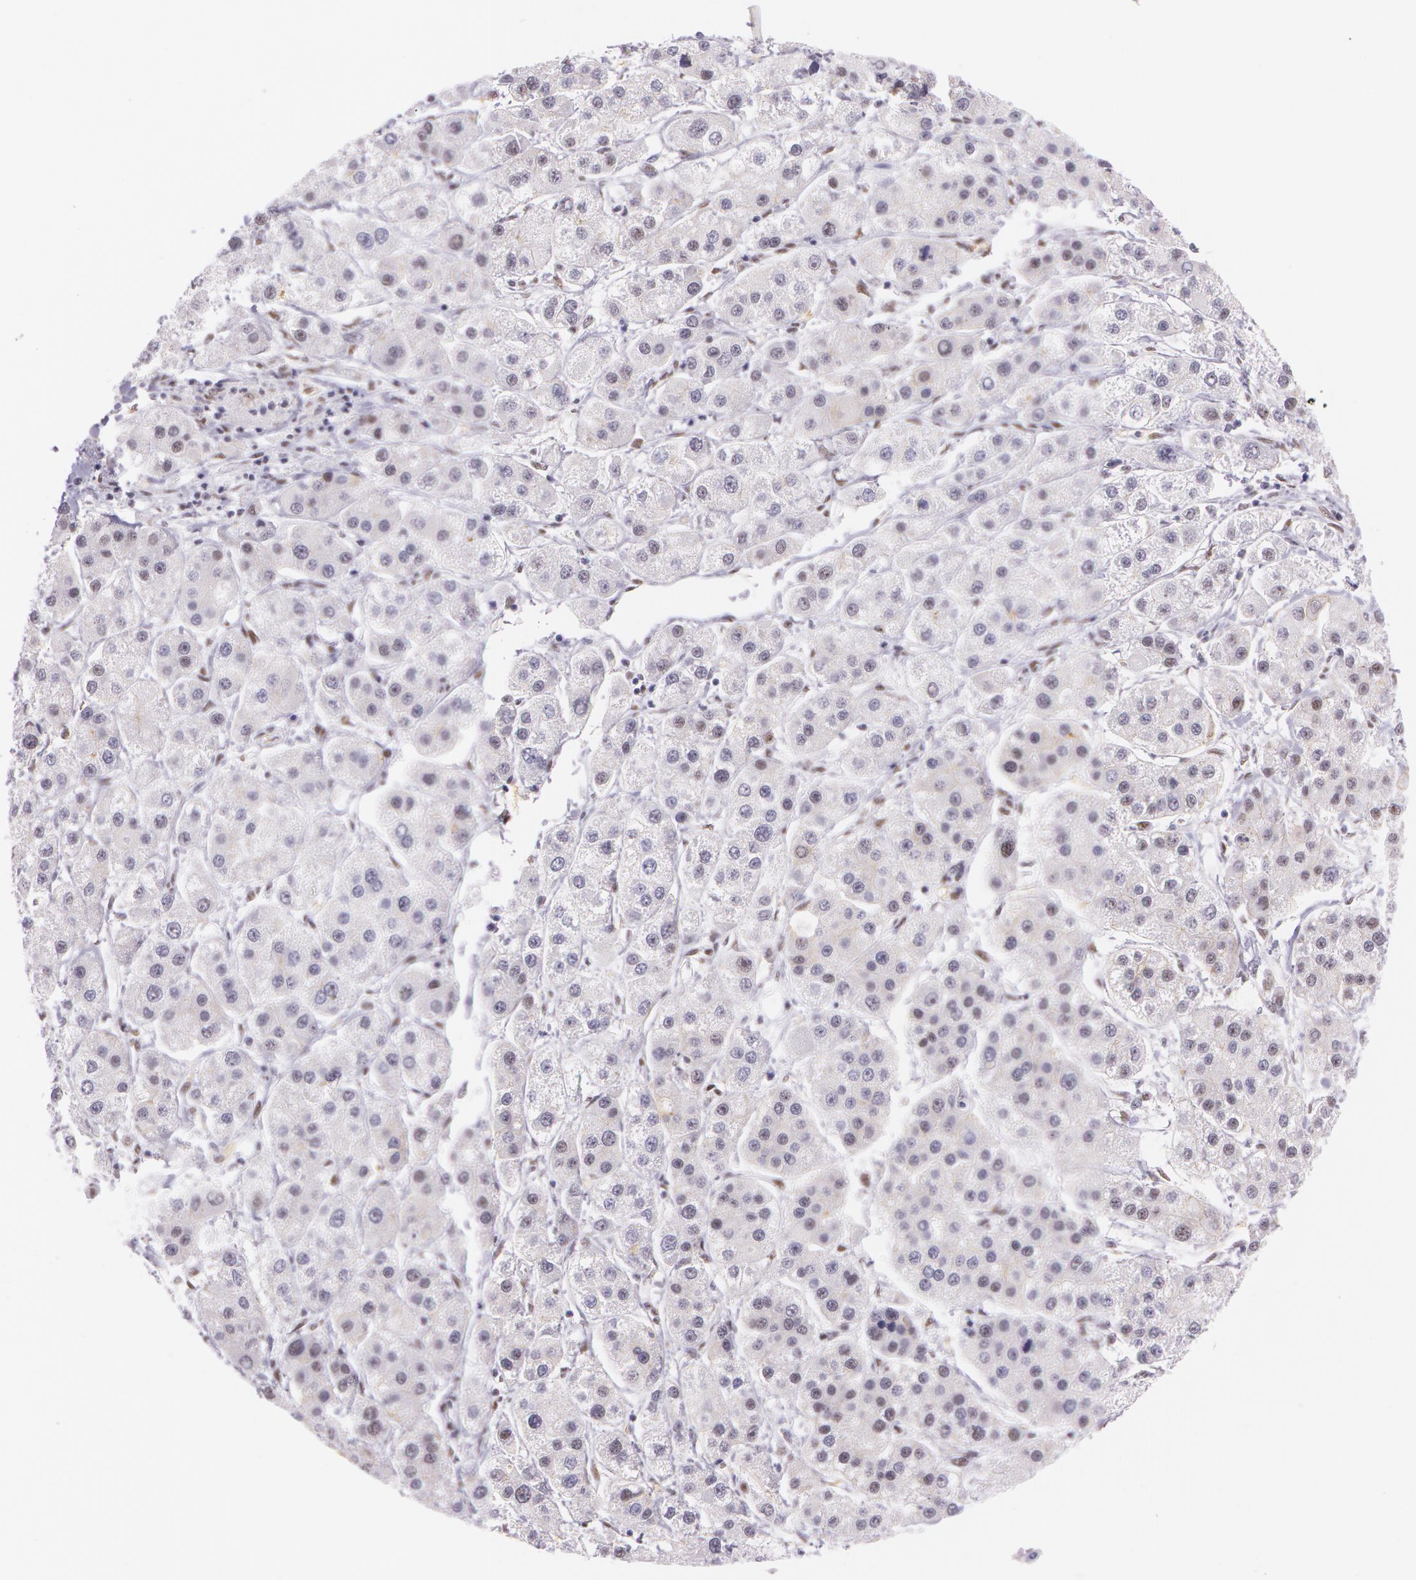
{"staining": {"intensity": "weak", "quantity": "<25%", "location": "cytoplasmic/membranous,nuclear"}, "tissue": "liver cancer", "cell_type": "Tumor cells", "image_type": "cancer", "snomed": [{"axis": "morphology", "description": "Carcinoma, Hepatocellular, NOS"}, {"axis": "topography", "description": "Liver"}], "caption": "A high-resolution micrograph shows IHC staining of liver cancer (hepatocellular carcinoma), which demonstrates no significant staining in tumor cells.", "gene": "NBN", "patient": {"sex": "female", "age": 85}}